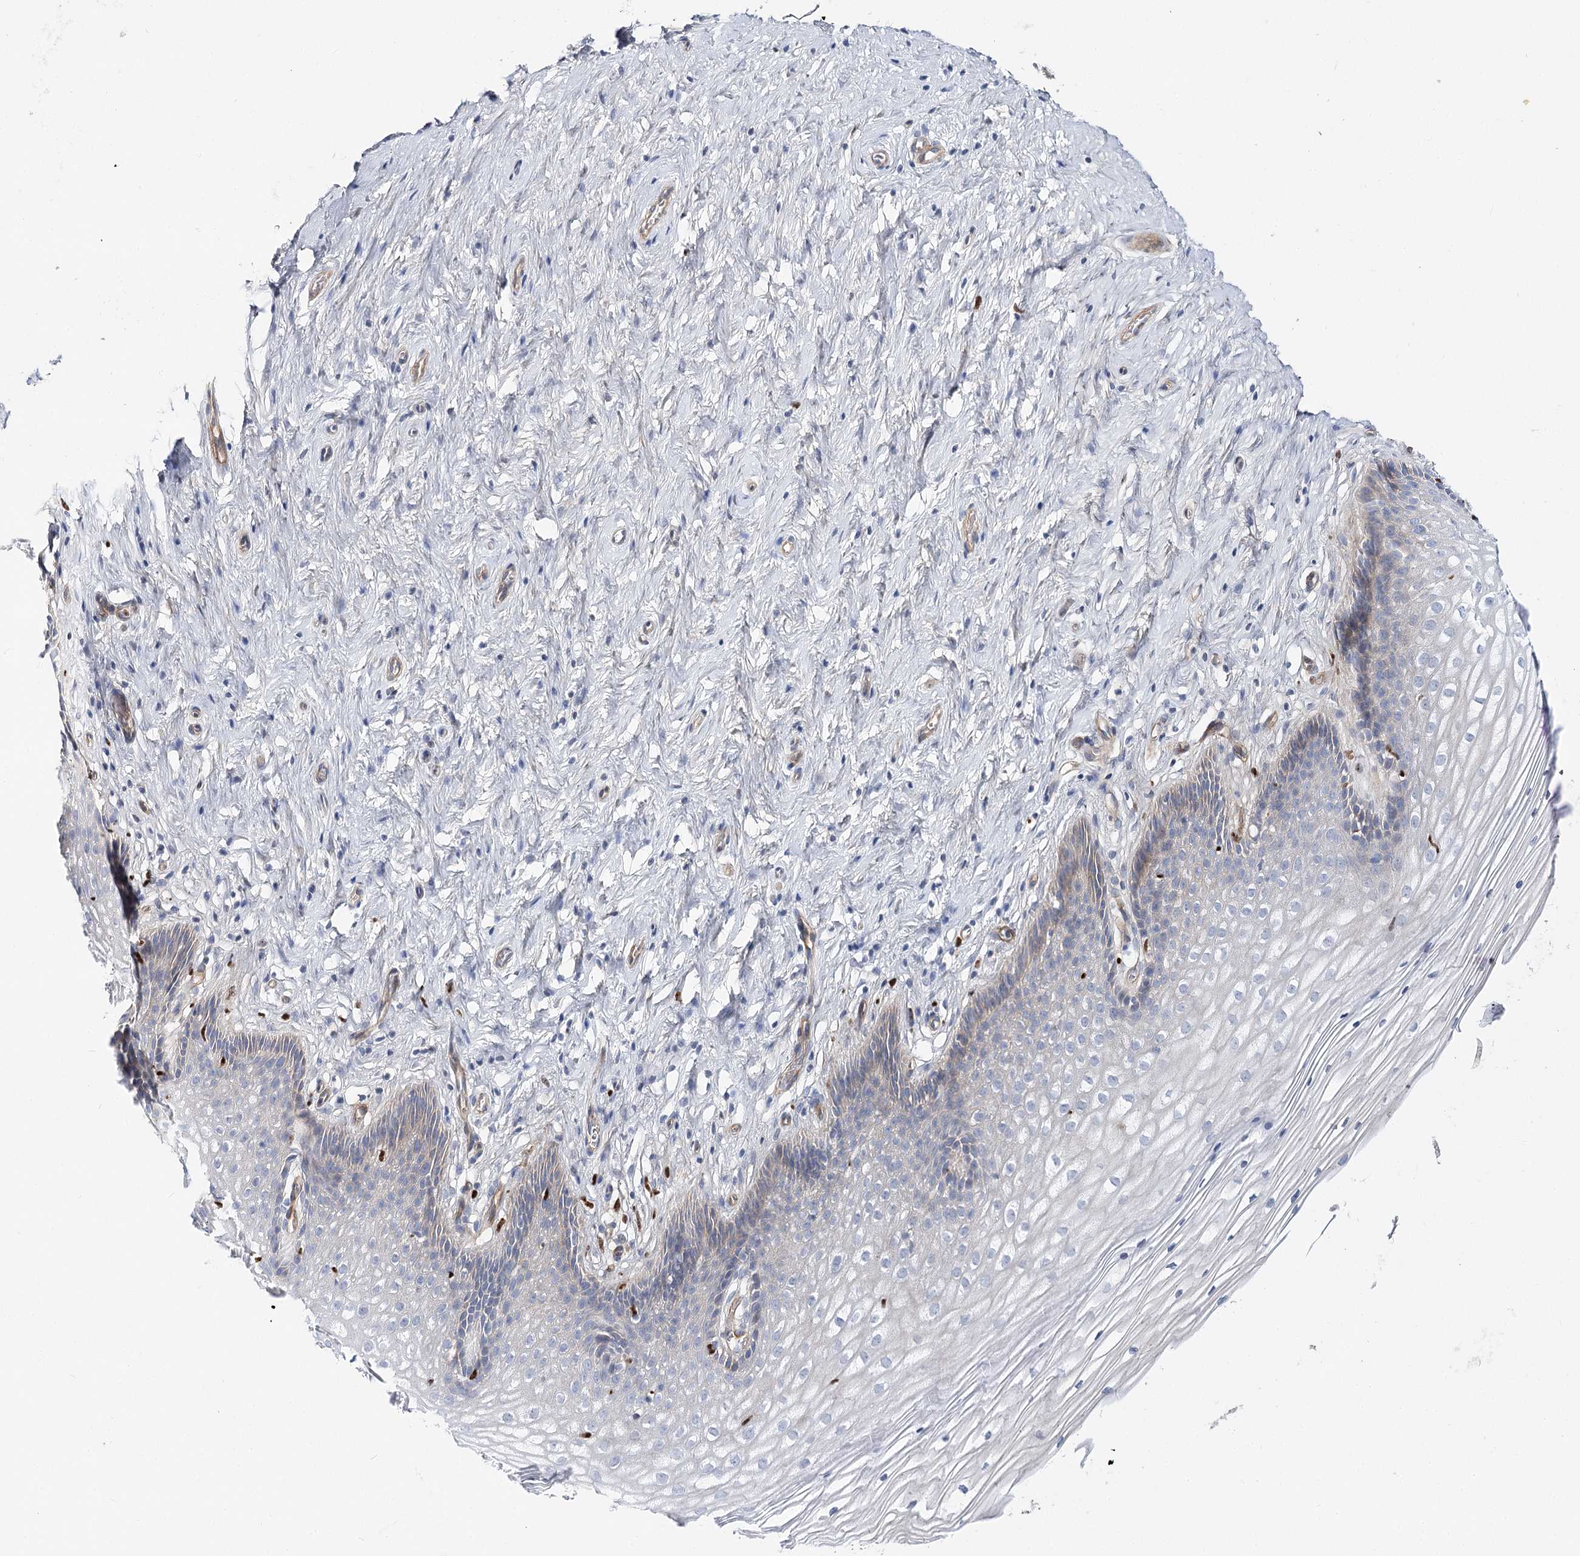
{"staining": {"intensity": "weak", "quantity": "25%-75%", "location": "cytoplasmic/membranous"}, "tissue": "cervix", "cell_type": "Glandular cells", "image_type": "normal", "snomed": [{"axis": "morphology", "description": "Normal tissue, NOS"}, {"axis": "topography", "description": "Cervix"}], "caption": "This is a histology image of immunohistochemistry (IHC) staining of unremarkable cervix, which shows weak staining in the cytoplasmic/membranous of glandular cells.", "gene": "C11orf52", "patient": {"sex": "female", "age": 33}}